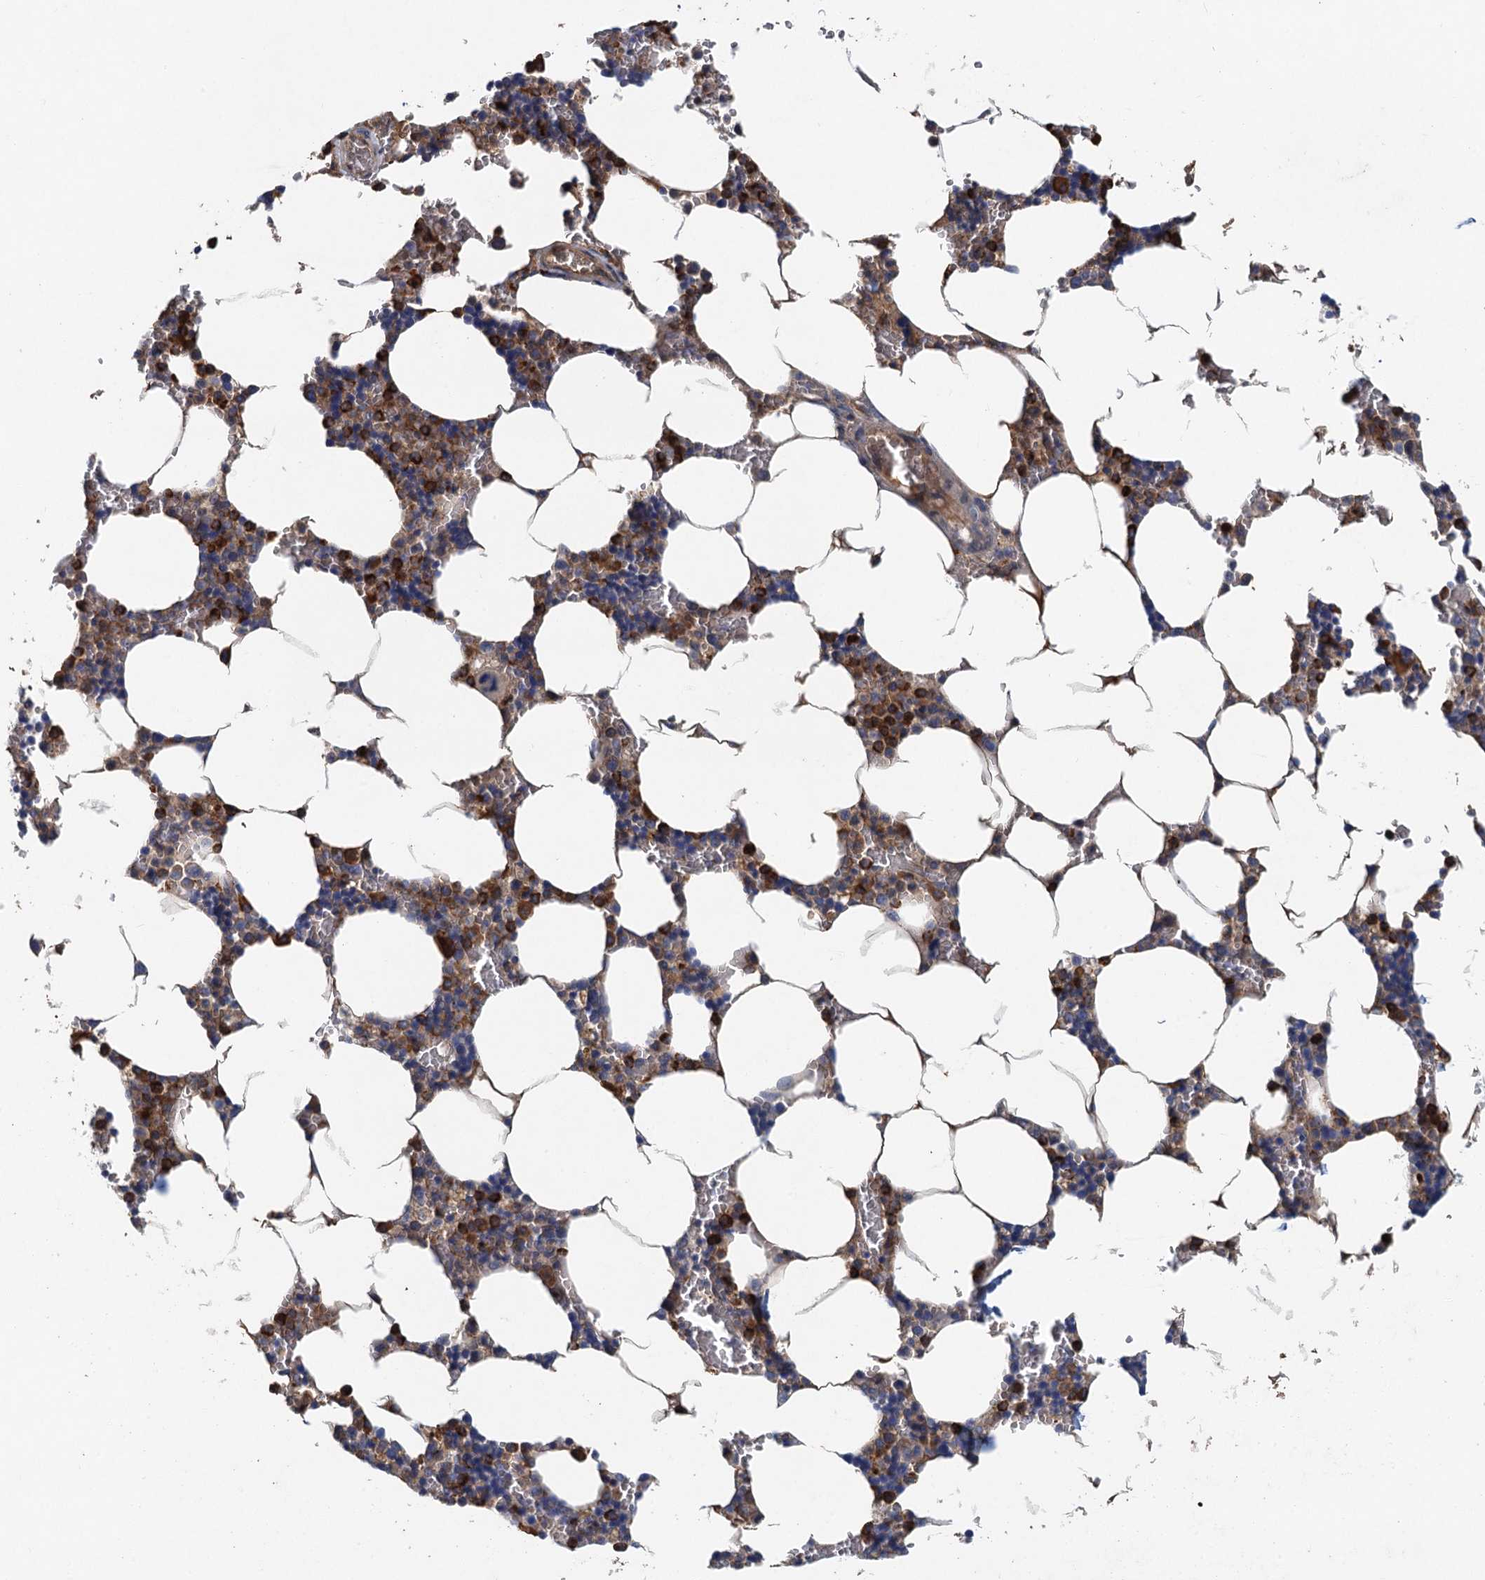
{"staining": {"intensity": "strong", "quantity": "<25%", "location": "cytoplasmic/membranous"}, "tissue": "bone marrow", "cell_type": "Hematopoietic cells", "image_type": "normal", "snomed": [{"axis": "morphology", "description": "Normal tissue, NOS"}, {"axis": "topography", "description": "Bone marrow"}], "caption": "IHC staining of unremarkable bone marrow, which displays medium levels of strong cytoplasmic/membranous positivity in approximately <25% of hematopoietic cells indicating strong cytoplasmic/membranous protein positivity. The staining was performed using DAB (3,3'-diaminobenzidine) (brown) for protein detection and nuclei were counterstained in hematoxylin (blue).", "gene": "TPCN1", "patient": {"sex": "male", "age": 70}}